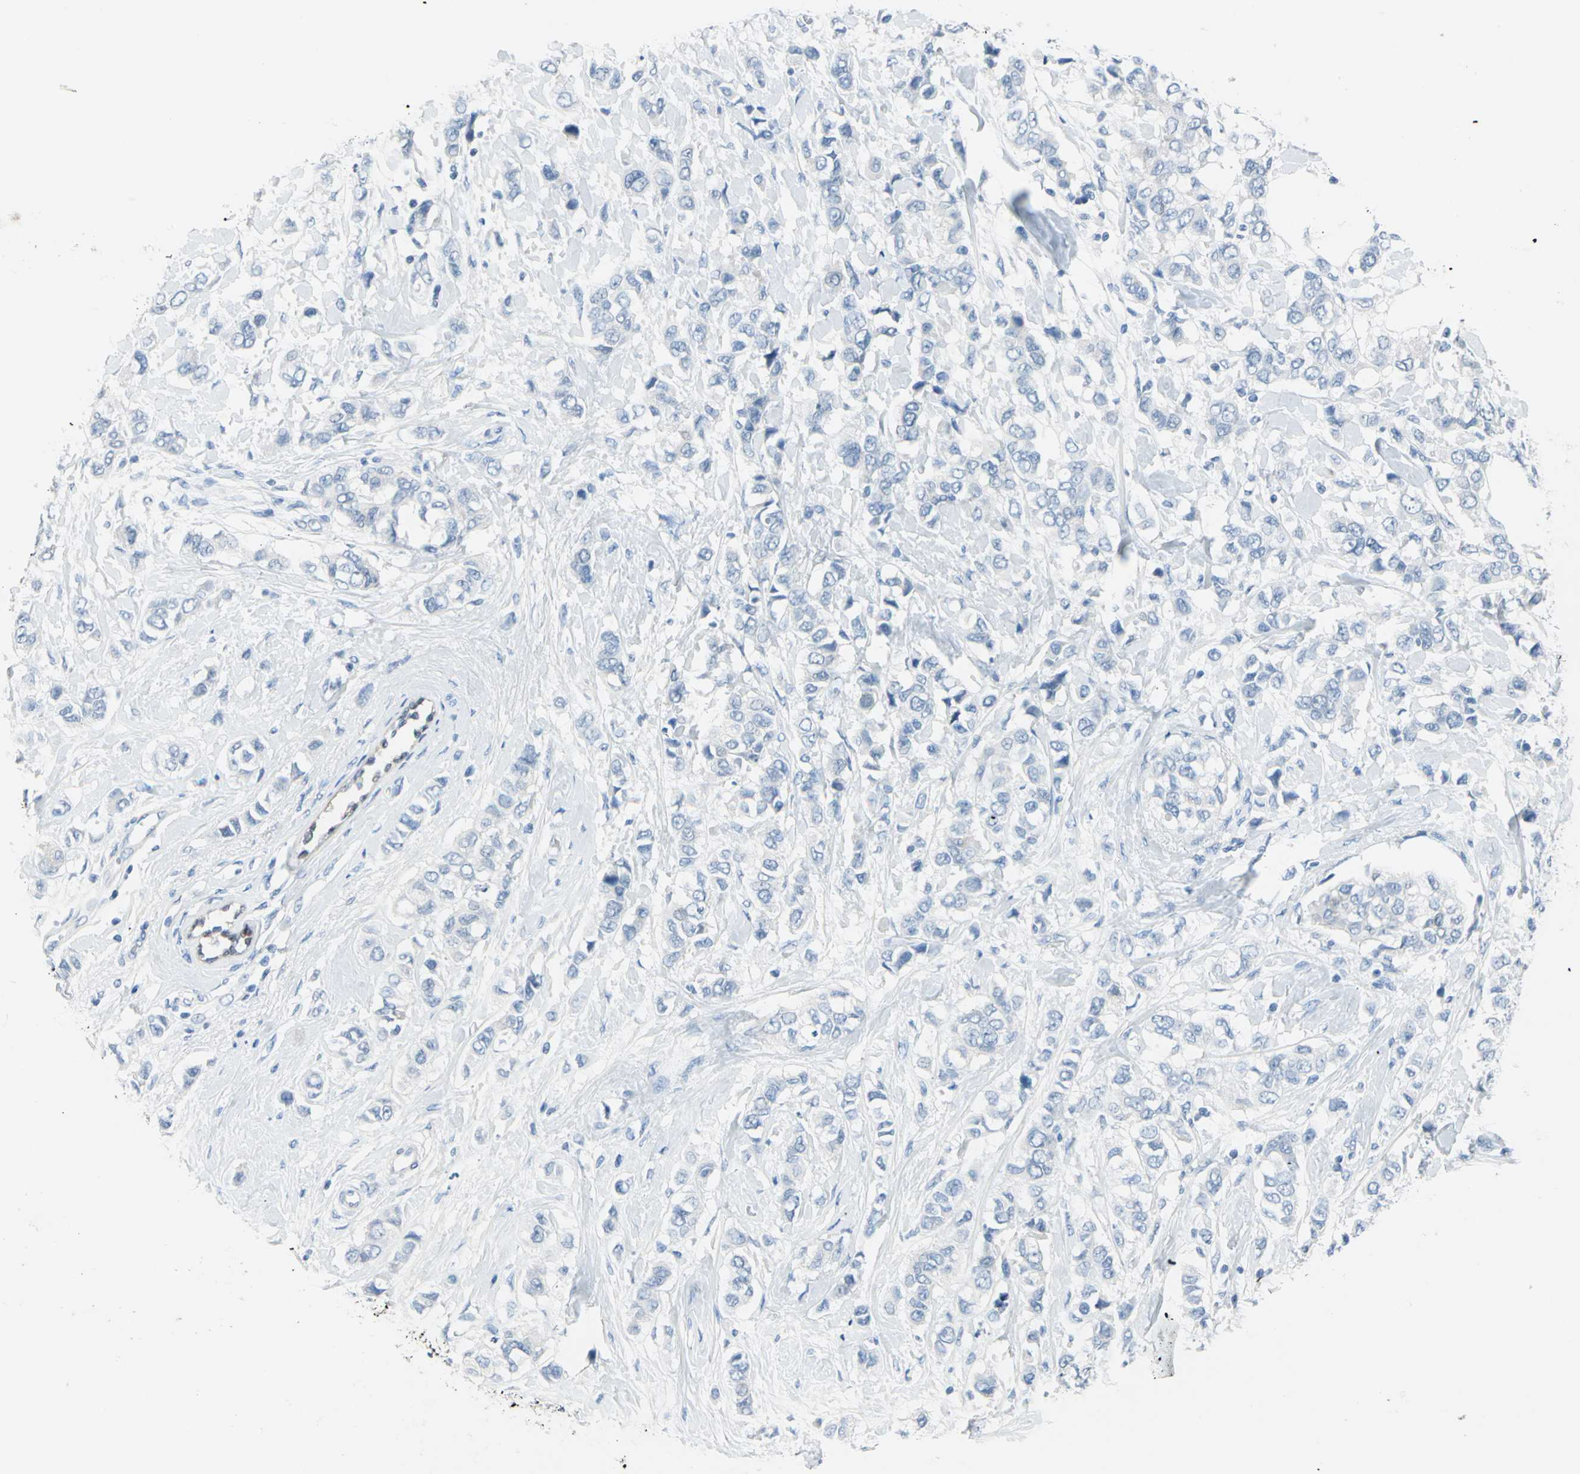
{"staining": {"intensity": "negative", "quantity": "none", "location": "none"}, "tissue": "breast cancer", "cell_type": "Tumor cells", "image_type": "cancer", "snomed": [{"axis": "morphology", "description": "Duct carcinoma"}, {"axis": "topography", "description": "Breast"}], "caption": "Human intraductal carcinoma (breast) stained for a protein using immunohistochemistry (IHC) reveals no staining in tumor cells.", "gene": "SFN", "patient": {"sex": "female", "age": 50}}